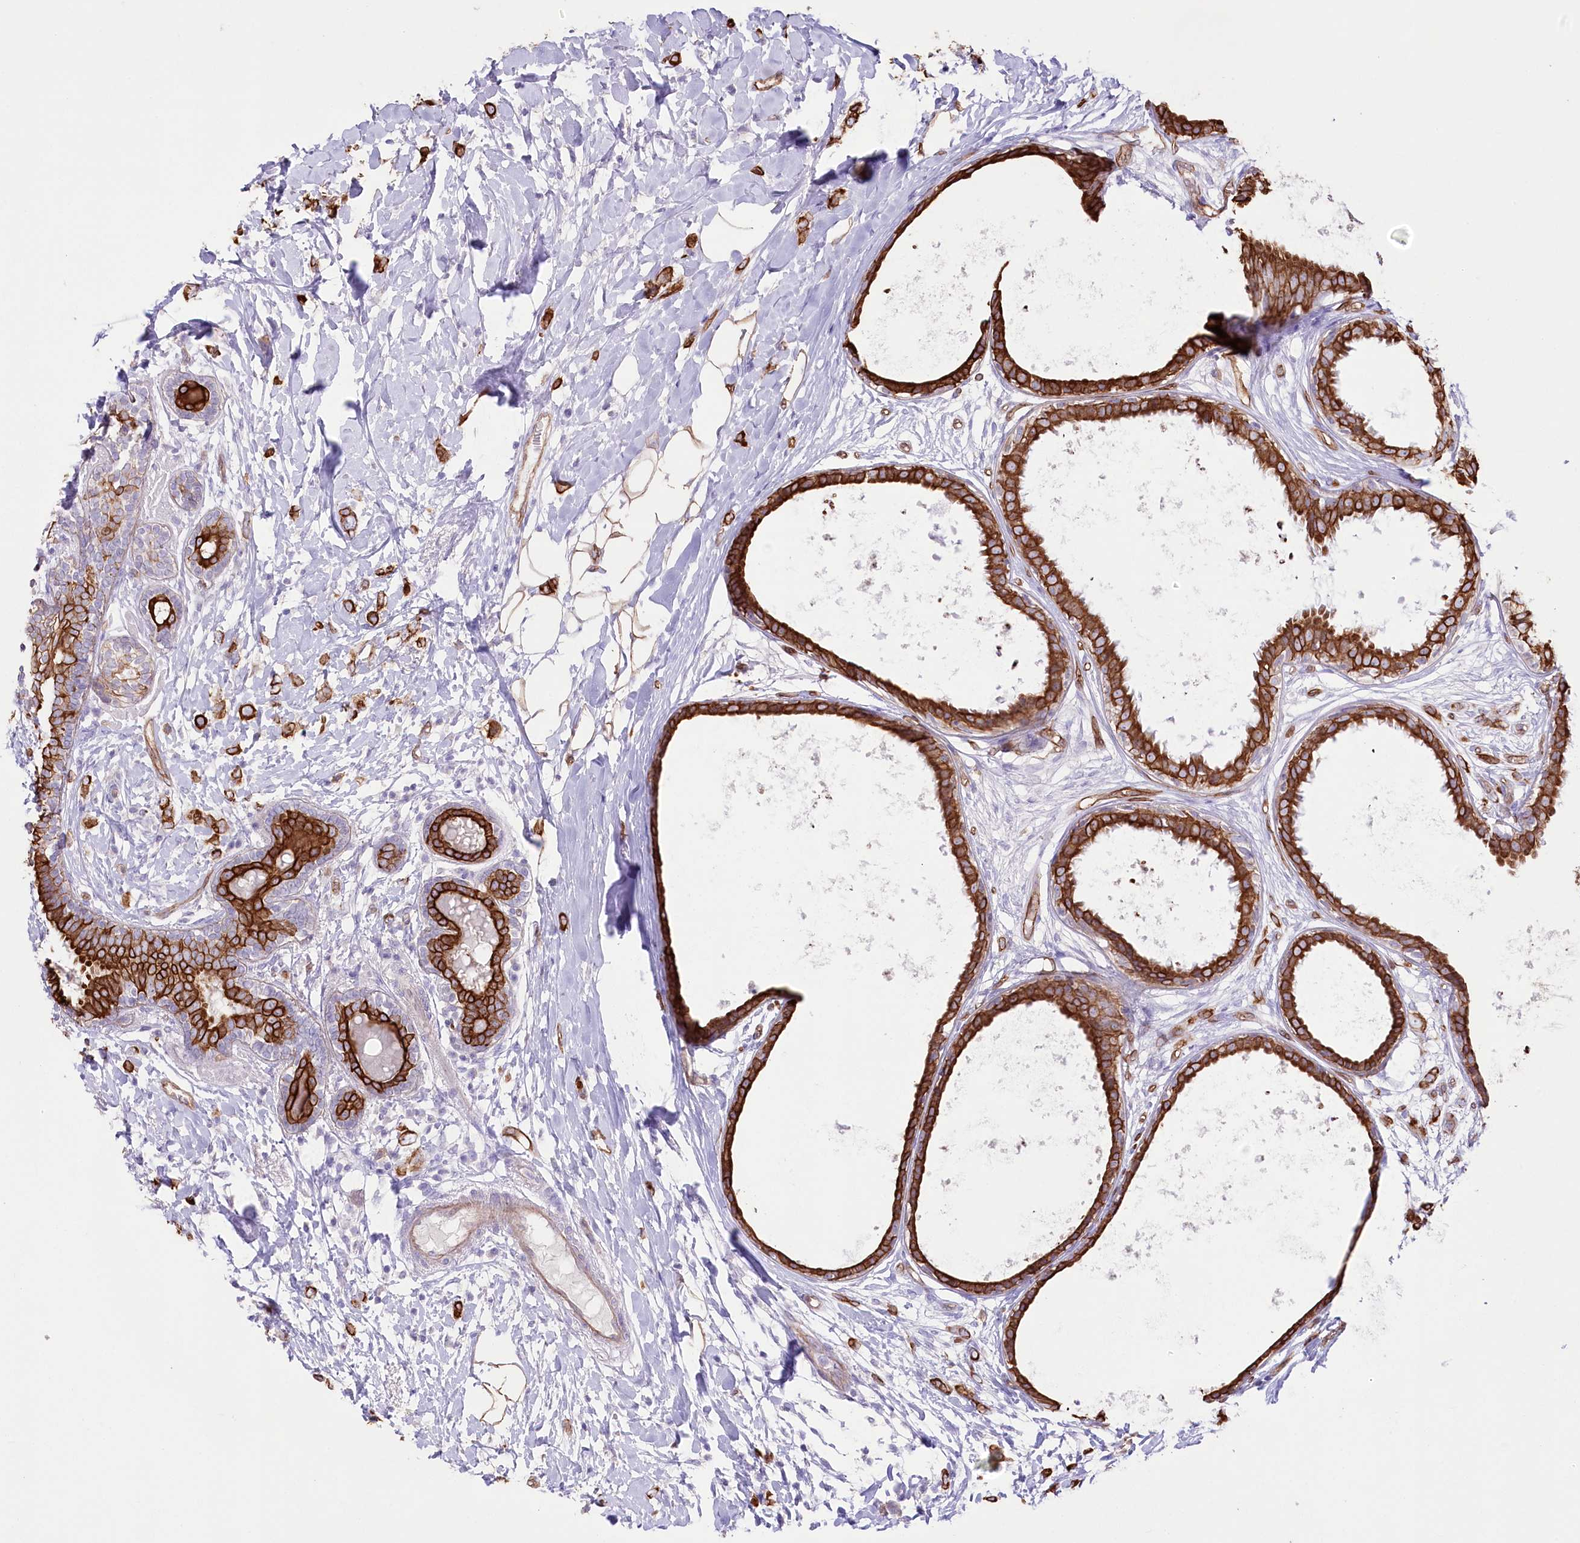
{"staining": {"intensity": "strong", "quantity": ">75%", "location": "cytoplasmic/membranous"}, "tissue": "breast cancer", "cell_type": "Tumor cells", "image_type": "cancer", "snomed": [{"axis": "morphology", "description": "Normal tissue, NOS"}, {"axis": "morphology", "description": "Lobular carcinoma"}, {"axis": "topography", "description": "Breast"}], "caption": "Breast cancer tissue reveals strong cytoplasmic/membranous positivity in about >75% of tumor cells, visualized by immunohistochemistry.", "gene": "SLC39A10", "patient": {"sex": "female", "age": 47}}